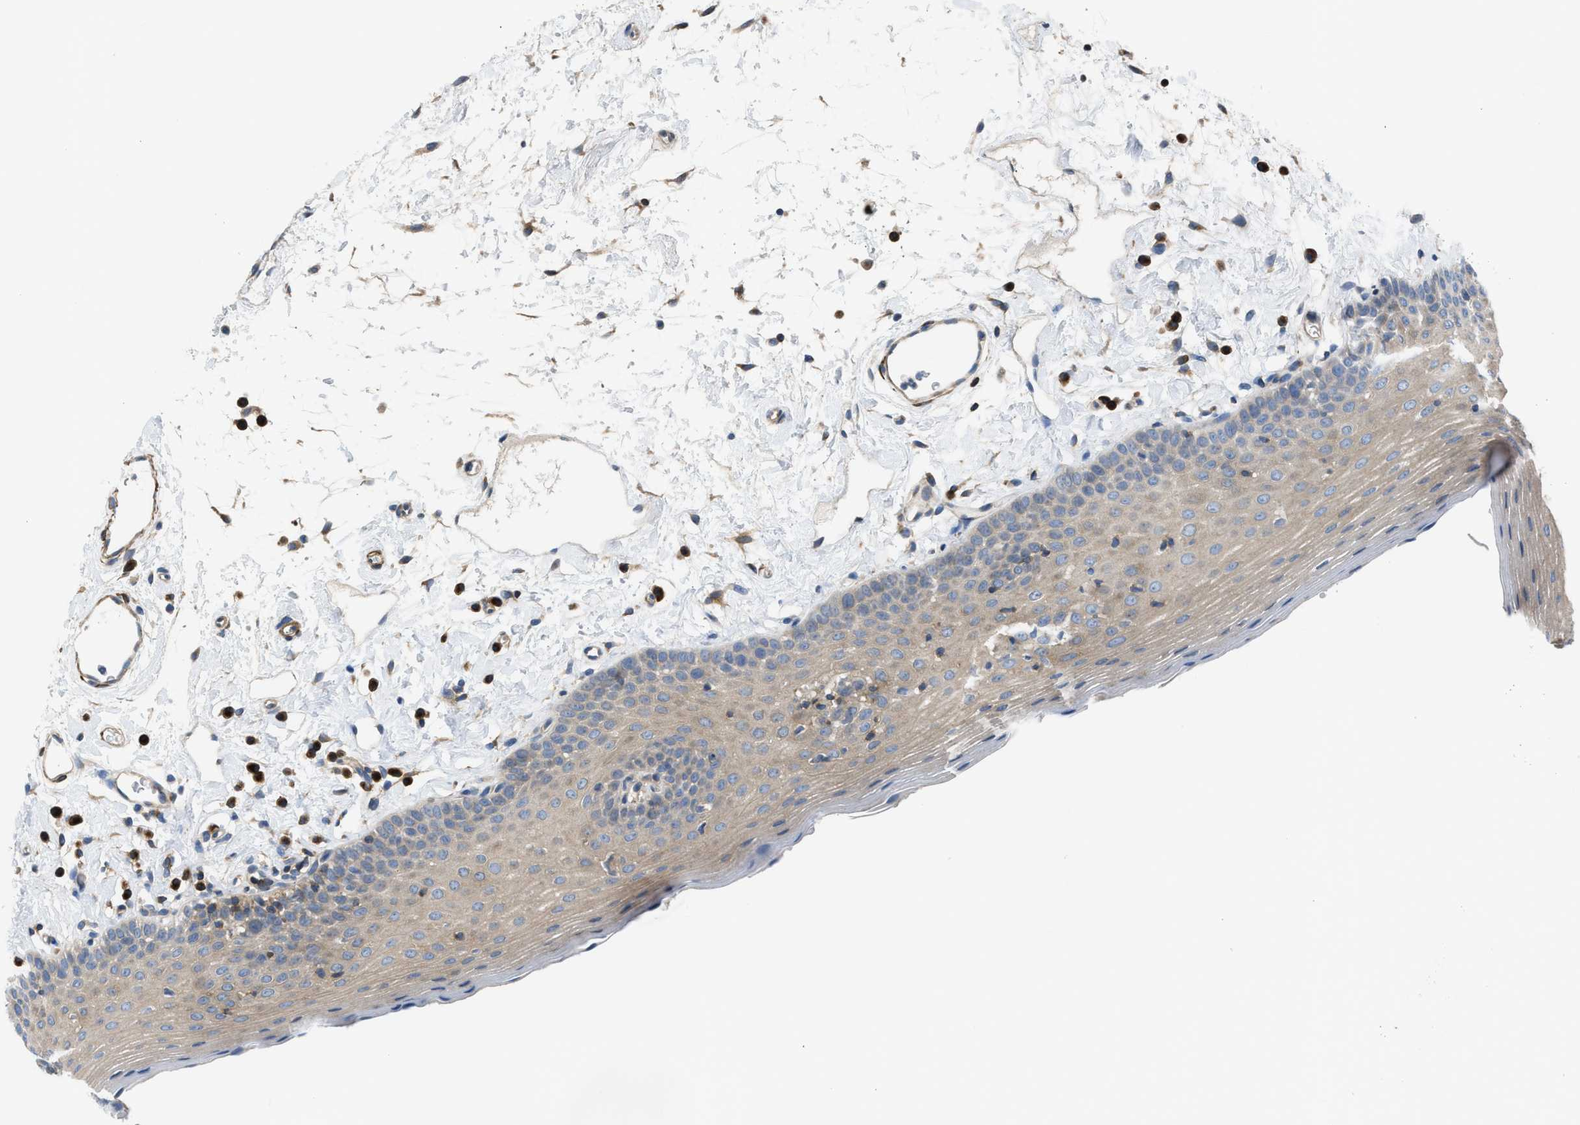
{"staining": {"intensity": "moderate", "quantity": ">75%", "location": "cytoplasmic/membranous"}, "tissue": "oral mucosa", "cell_type": "Squamous epithelial cells", "image_type": "normal", "snomed": [{"axis": "morphology", "description": "Normal tissue, NOS"}, {"axis": "topography", "description": "Oral tissue"}], "caption": "Protein expression analysis of normal human oral mucosa reveals moderate cytoplasmic/membranous expression in about >75% of squamous epithelial cells. (DAB (3,3'-diaminobenzidine) = brown stain, brightfield microscopy at high magnification).", "gene": "CHKB", "patient": {"sex": "male", "age": 66}}